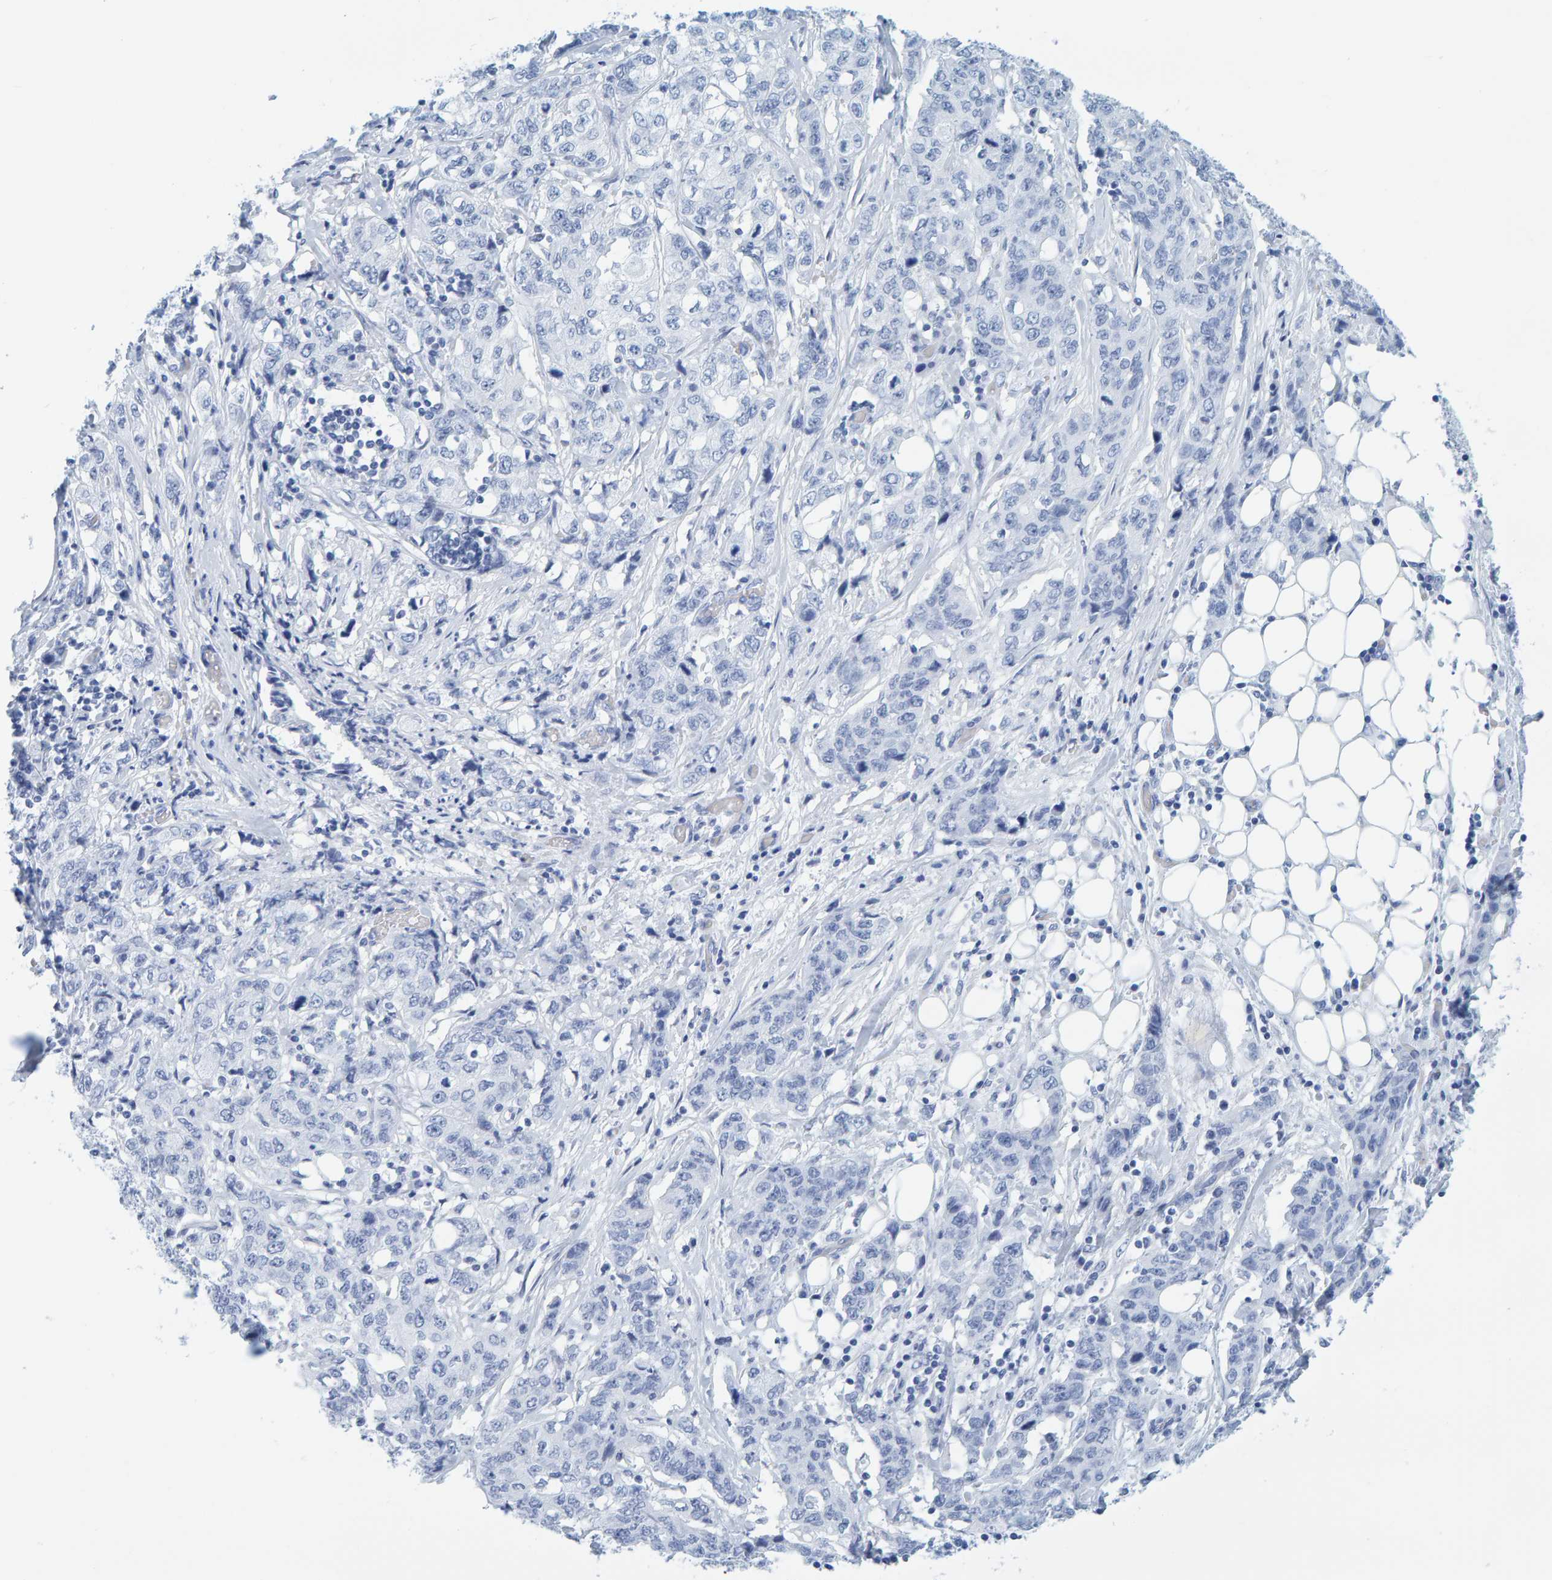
{"staining": {"intensity": "negative", "quantity": "none", "location": "none"}, "tissue": "stomach cancer", "cell_type": "Tumor cells", "image_type": "cancer", "snomed": [{"axis": "morphology", "description": "Adenocarcinoma, NOS"}, {"axis": "topography", "description": "Stomach"}], "caption": "This is an immunohistochemistry (IHC) photomicrograph of adenocarcinoma (stomach). There is no positivity in tumor cells.", "gene": "SFTPC", "patient": {"sex": "male", "age": 48}}